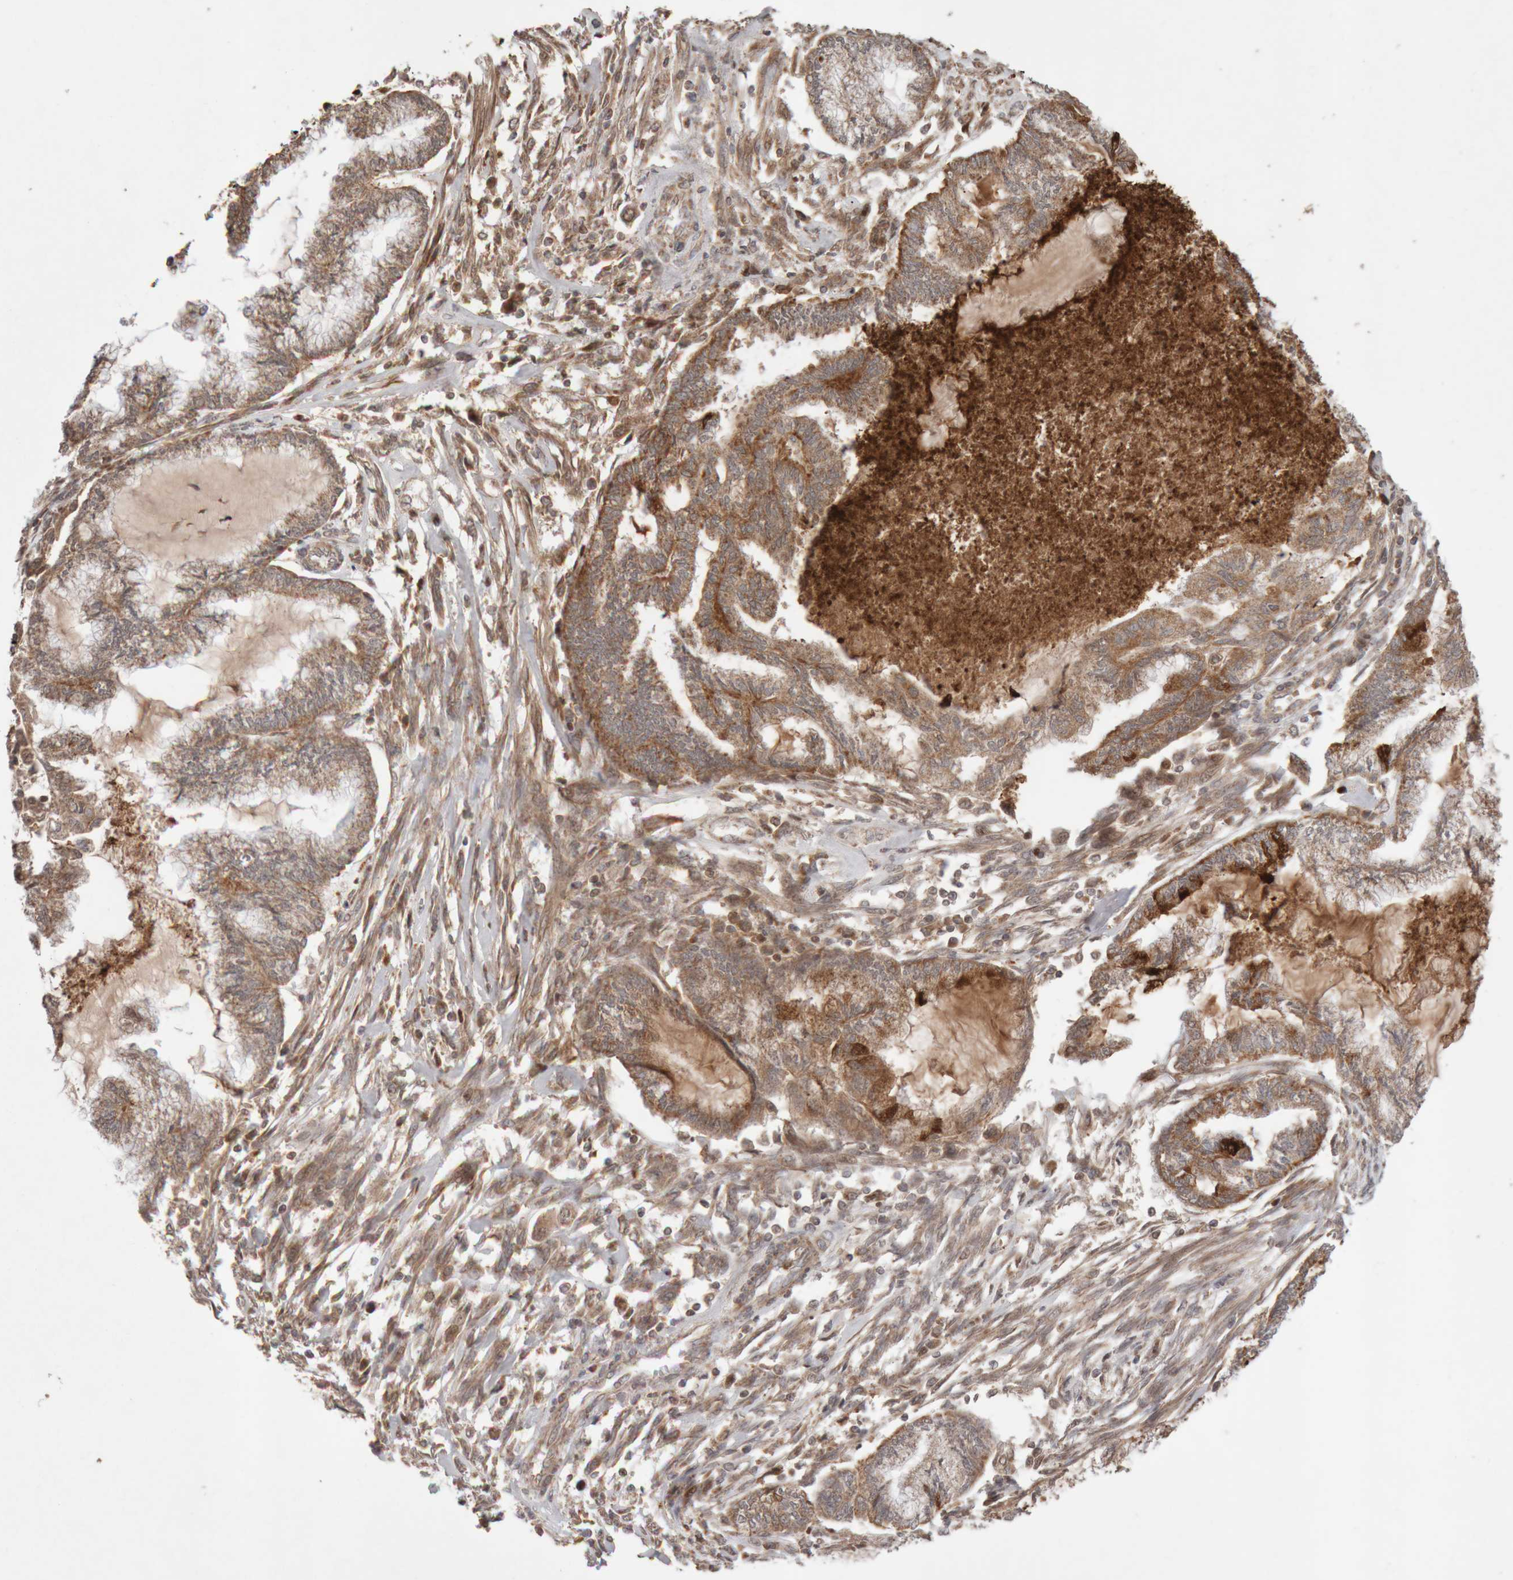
{"staining": {"intensity": "moderate", "quantity": ">75%", "location": "cytoplasmic/membranous"}, "tissue": "endometrial cancer", "cell_type": "Tumor cells", "image_type": "cancer", "snomed": [{"axis": "morphology", "description": "Adenocarcinoma, NOS"}, {"axis": "topography", "description": "Endometrium"}], "caption": "Tumor cells display moderate cytoplasmic/membranous staining in about >75% of cells in adenocarcinoma (endometrial). Nuclei are stained in blue.", "gene": "KIF21B", "patient": {"sex": "female", "age": 86}}